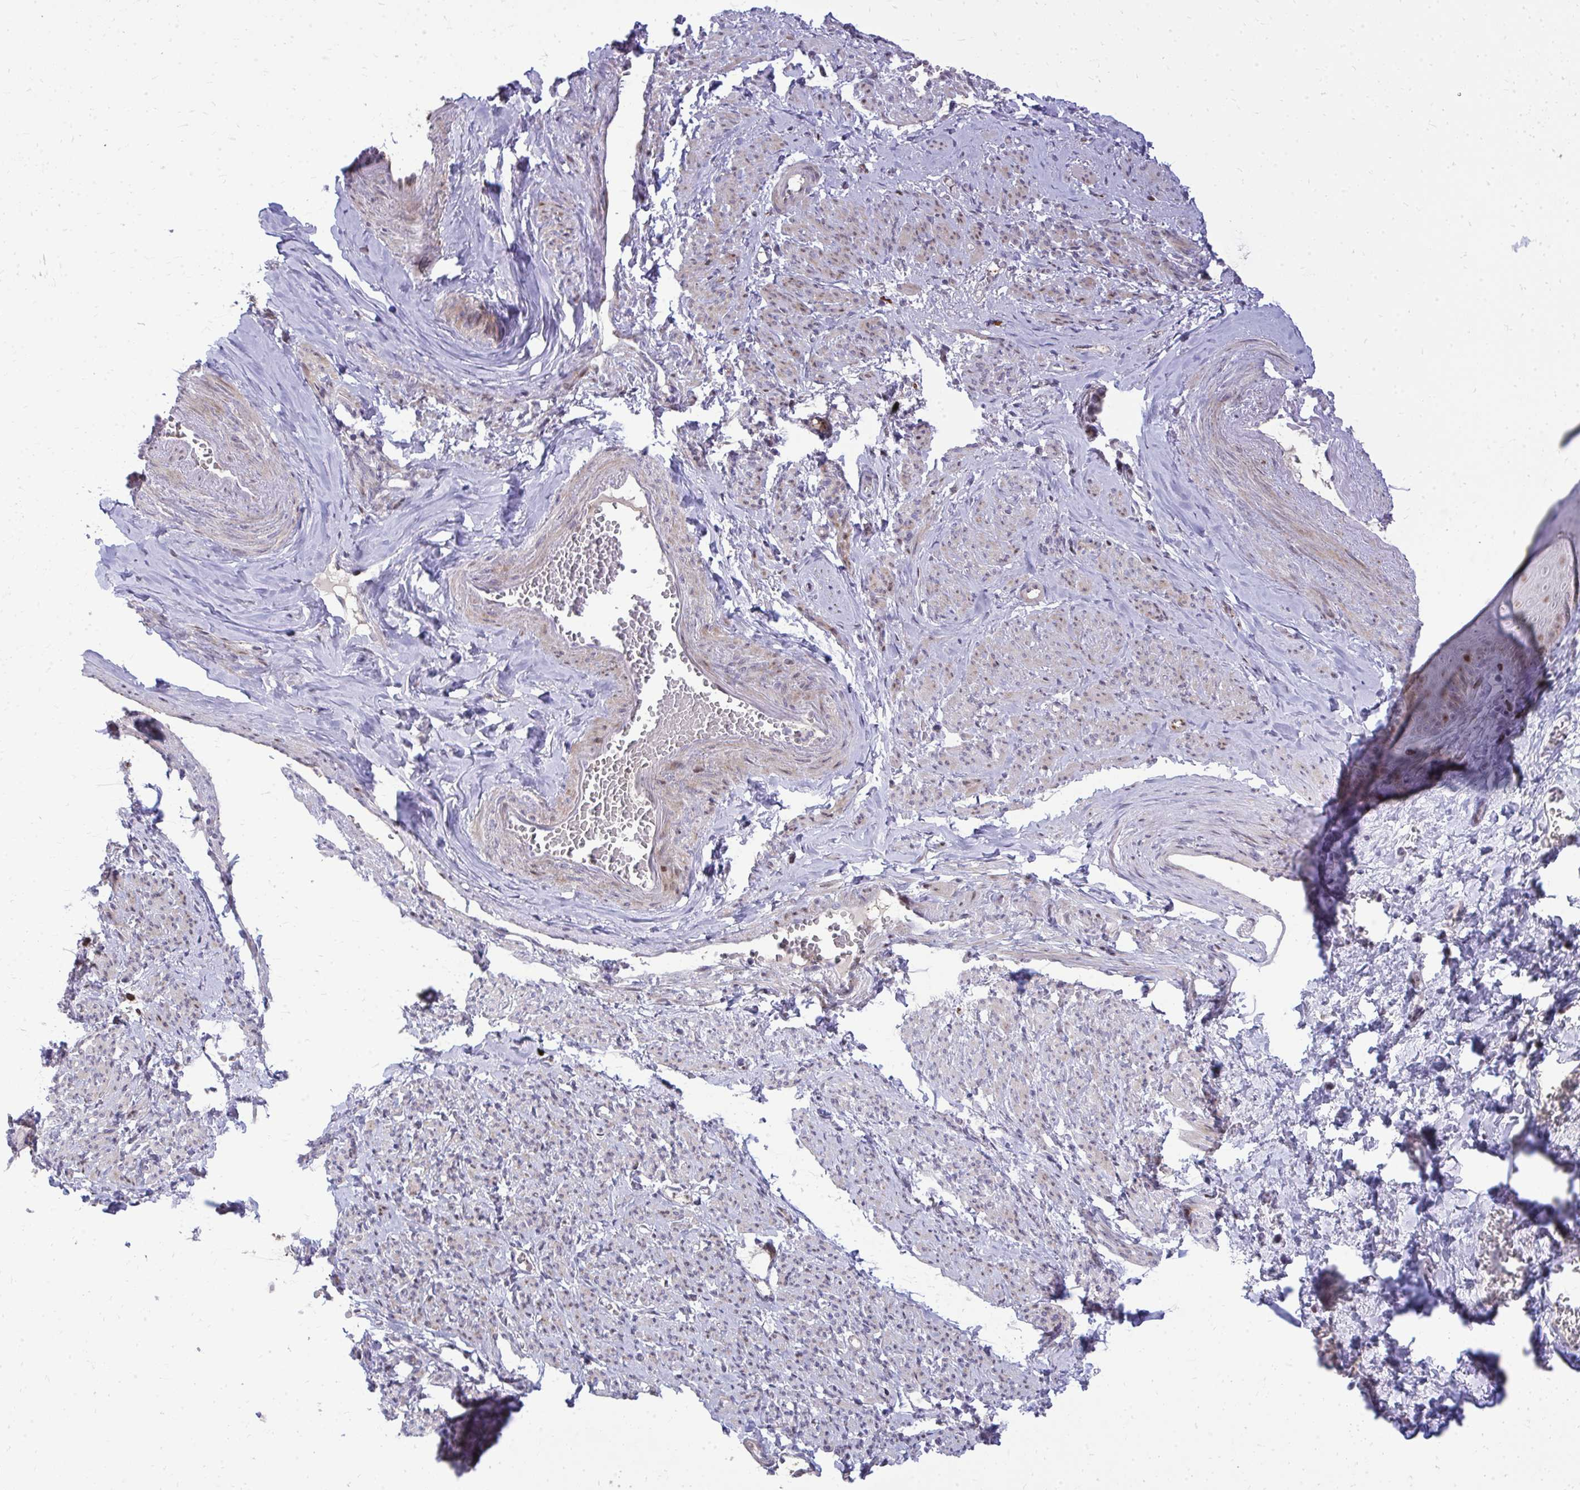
{"staining": {"intensity": "weak", "quantity": "25%-75%", "location": "cytoplasmic/membranous,nuclear"}, "tissue": "smooth muscle", "cell_type": "Smooth muscle cells", "image_type": "normal", "snomed": [{"axis": "morphology", "description": "Normal tissue, NOS"}, {"axis": "topography", "description": "Smooth muscle"}], "caption": "Smooth muscle cells display low levels of weak cytoplasmic/membranous,nuclear positivity in about 25%-75% of cells in benign smooth muscle. The protein is shown in brown color, while the nuclei are stained blue.", "gene": "DLX4", "patient": {"sex": "female", "age": 65}}